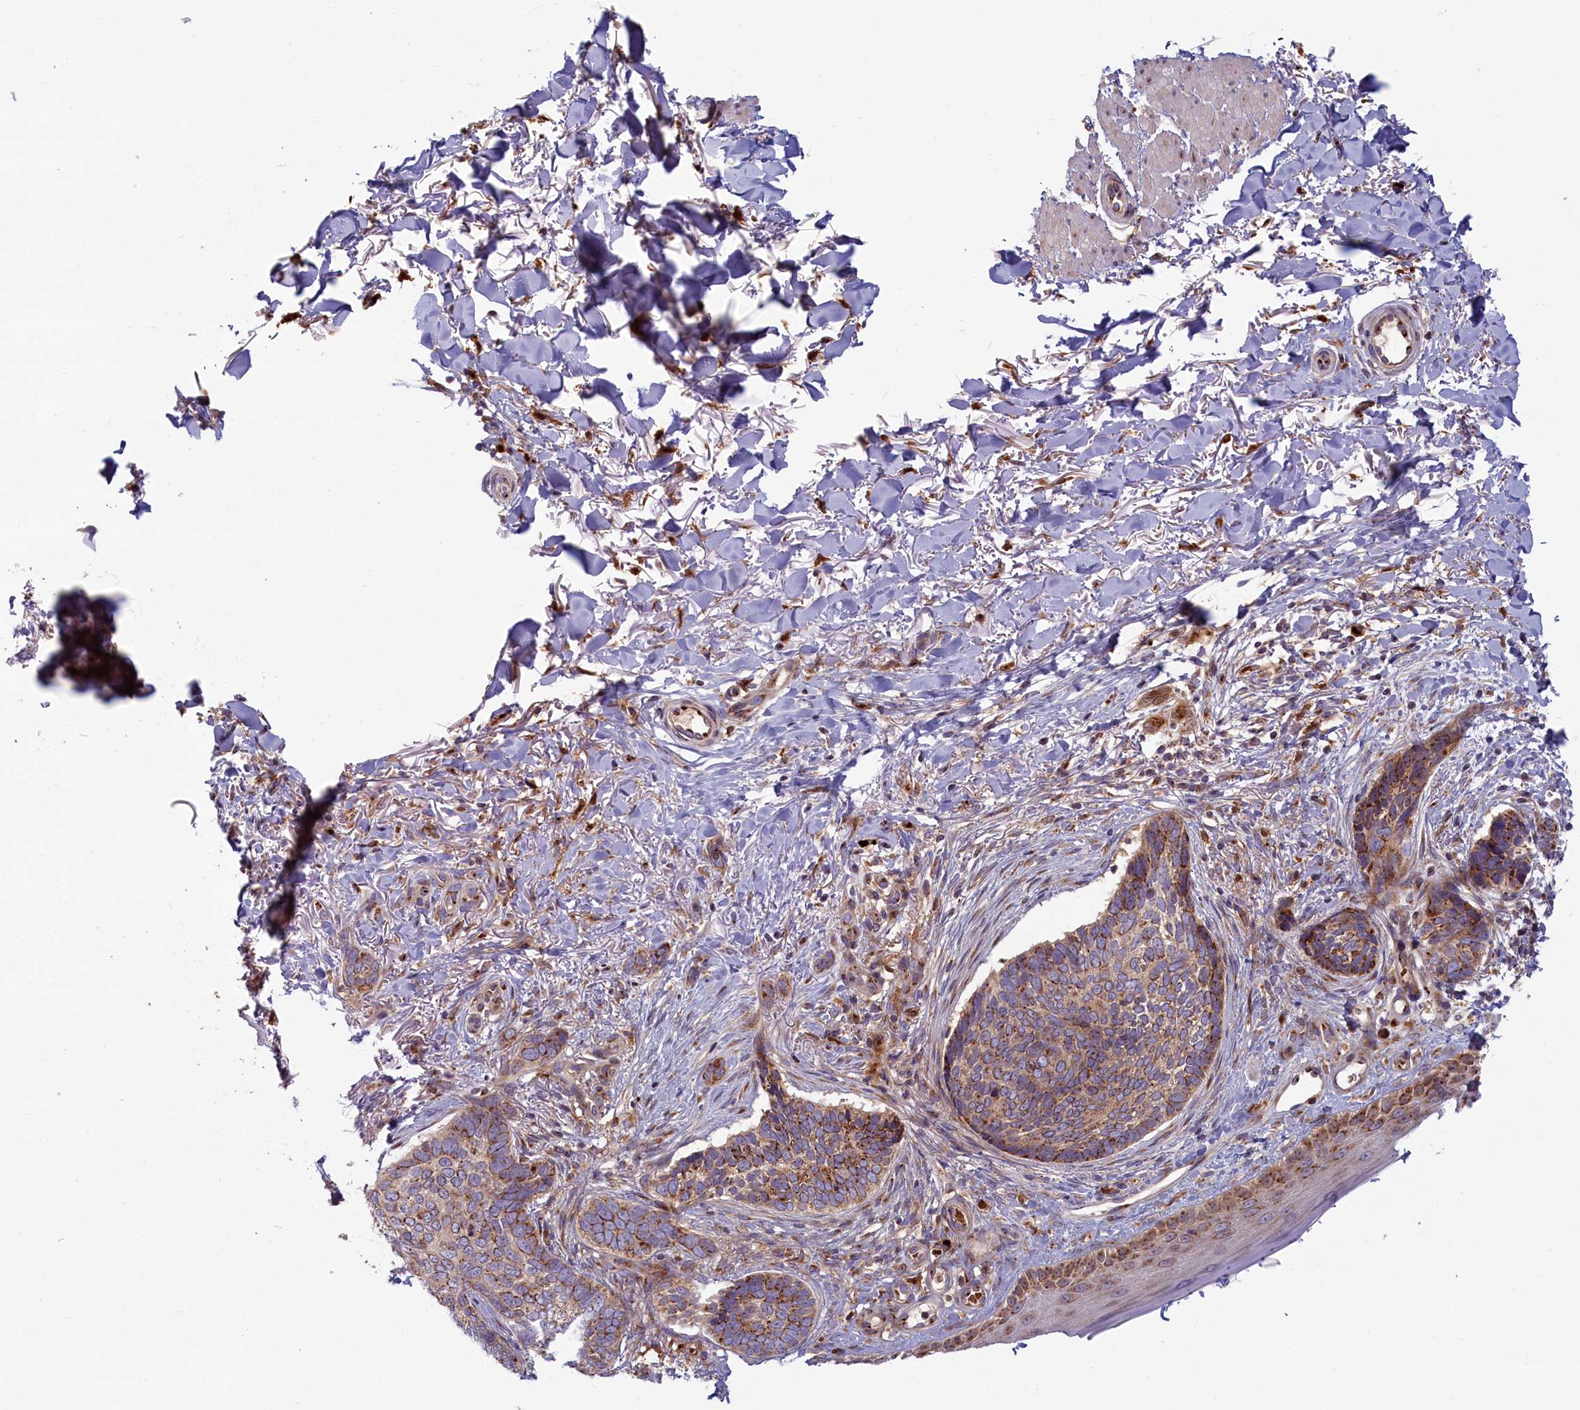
{"staining": {"intensity": "moderate", "quantity": ">75%", "location": "cytoplasmic/membranous"}, "tissue": "skin cancer", "cell_type": "Tumor cells", "image_type": "cancer", "snomed": [{"axis": "morphology", "description": "Normal tissue, NOS"}, {"axis": "morphology", "description": "Basal cell carcinoma"}, {"axis": "topography", "description": "Skin"}], "caption": "A brown stain labels moderate cytoplasmic/membranous staining of a protein in human skin basal cell carcinoma tumor cells.", "gene": "BLVRB", "patient": {"sex": "female", "age": 67}}